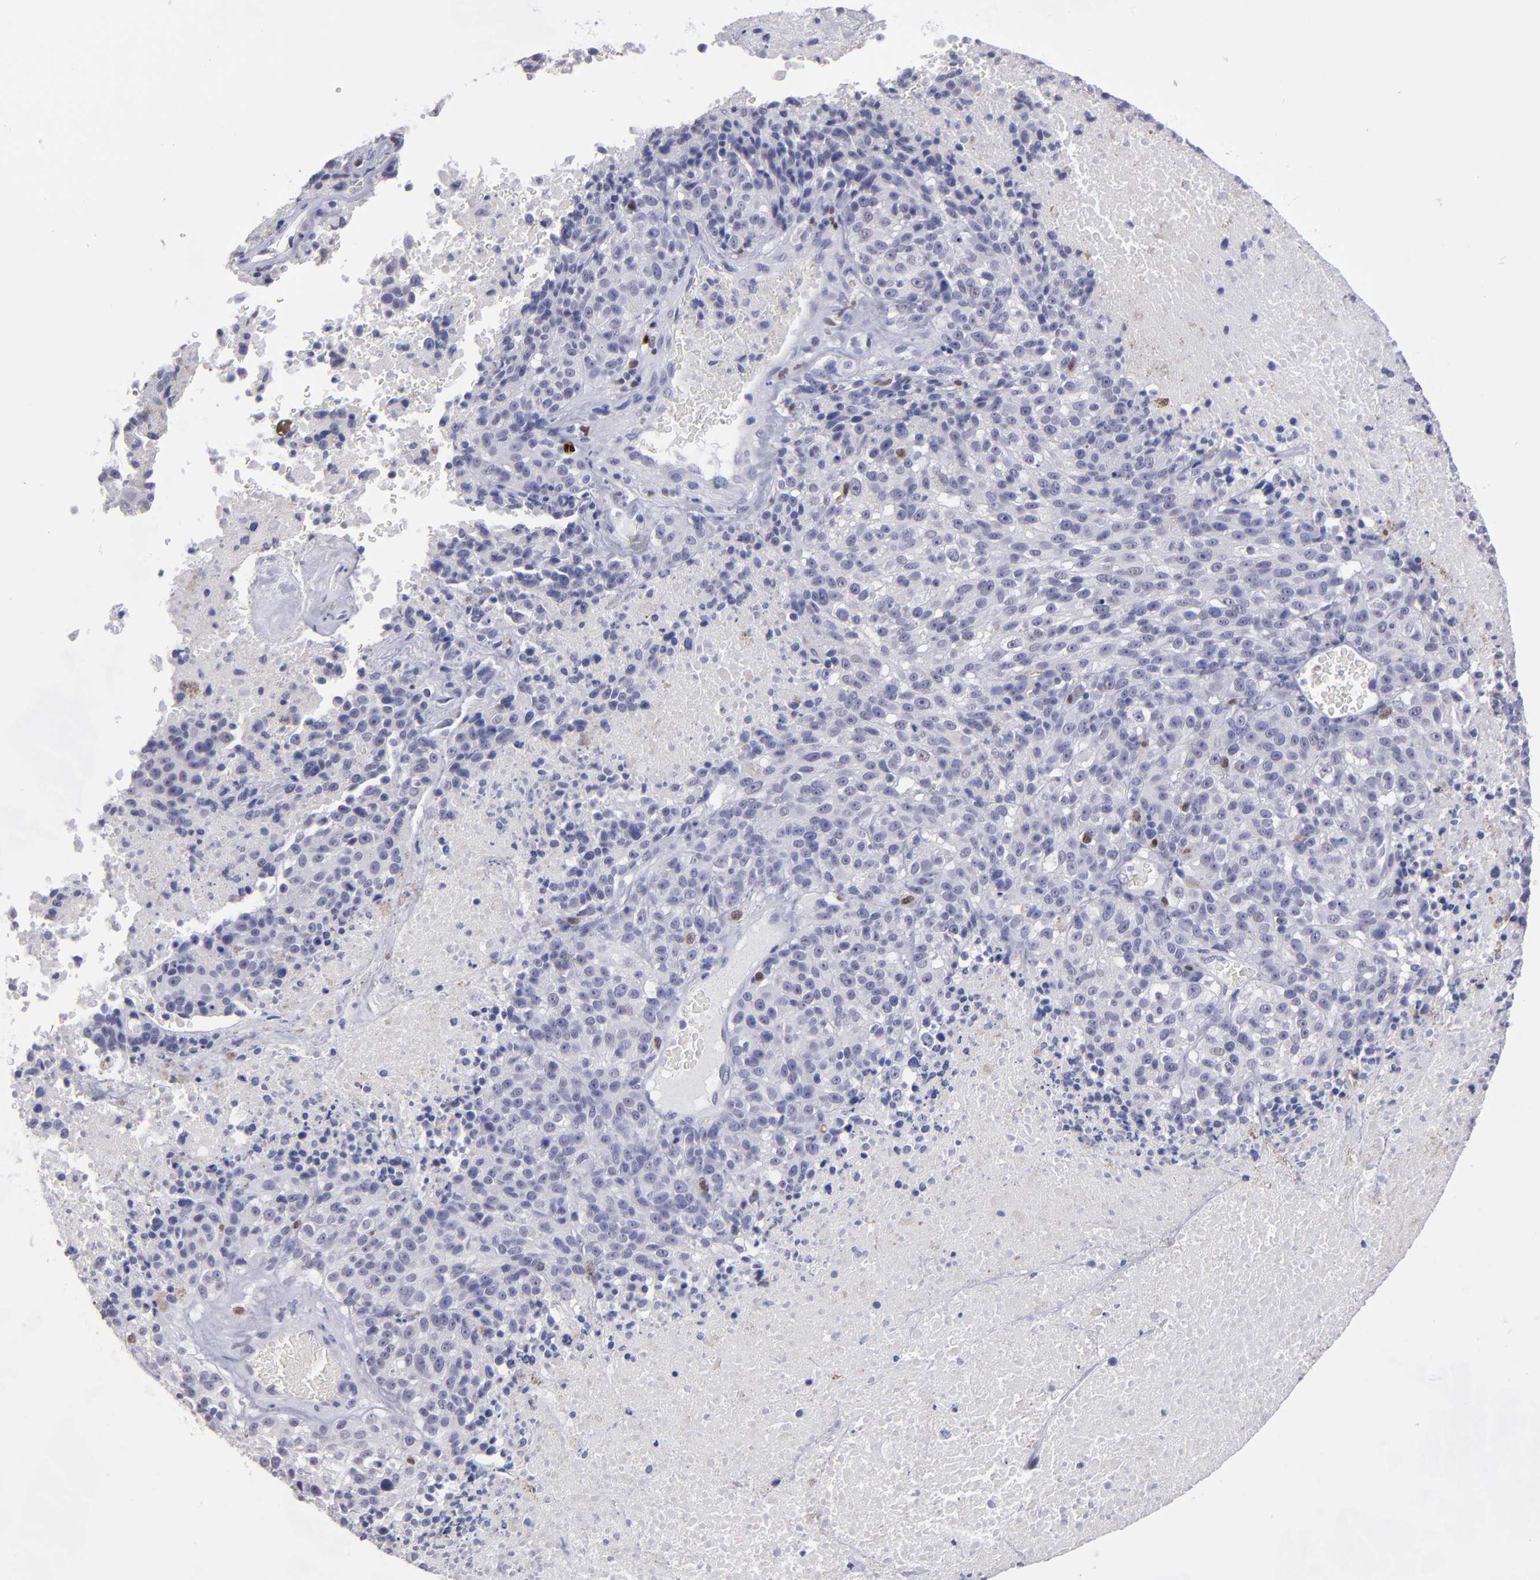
{"staining": {"intensity": "negative", "quantity": "none", "location": "none"}, "tissue": "melanoma", "cell_type": "Tumor cells", "image_type": "cancer", "snomed": [{"axis": "morphology", "description": "Malignant melanoma, Metastatic site"}, {"axis": "topography", "description": "Cerebral cortex"}], "caption": "Immunohistochemistry (IHC) photomicrograph of melanoma stained for a protein (brown), which displays no positivity in tumor cells.", "gene": "IRF8", "patient": {"sex": "female", "age": 52}}